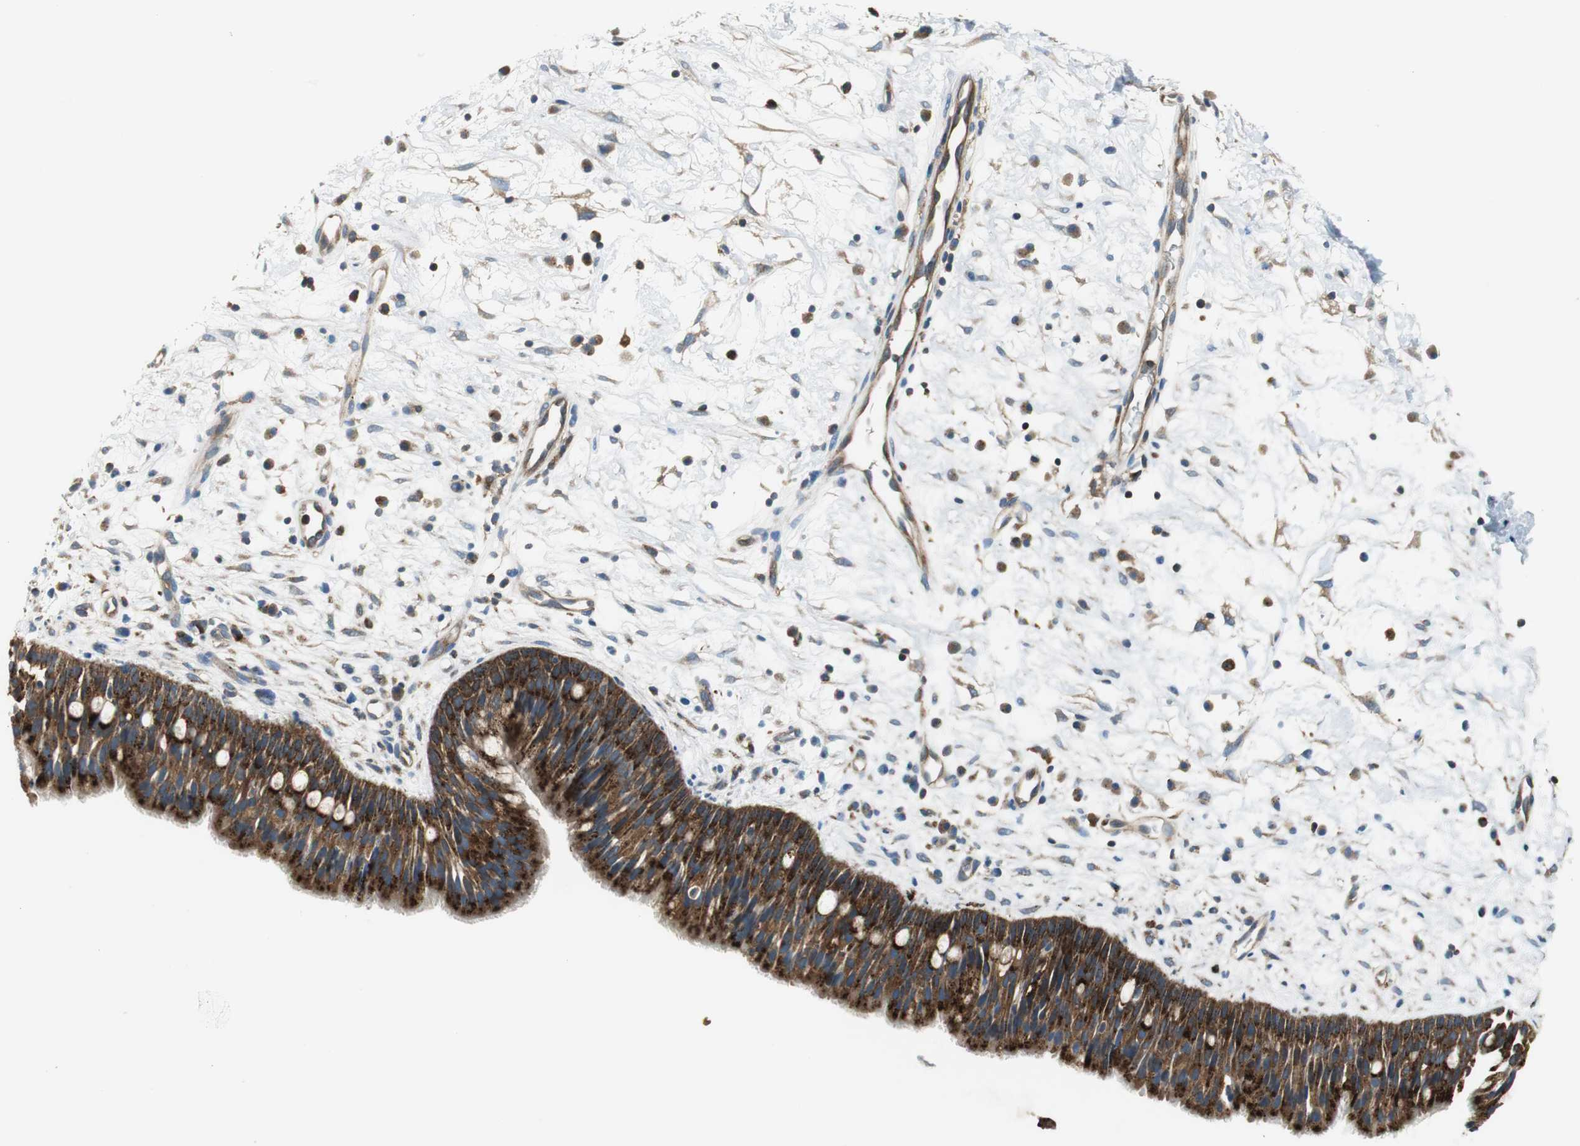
{"staining": {"intensity": "strong", "quantity": ">75%", "location": "cytoplasmic/membranous"}, "tissue": "nasopharynx", "cell_type": "Respiratory epithelial cells", "image_type": "normal", "snomed": [{"axis": "morphology", "description": "Normal tissue, NOS"}, {"axis": "topography", "description": "Nasopharynx"}], "caption": "The immunohistochemical stain highlights strong cytoplasmic/membranous positivity in respiratory epithelial cells of unremarkable nasopharynx. (IHC, brightfield microscopy, high magnification).", "gene": "NCK1", "patient": {"sex": "male", "age": 13}}